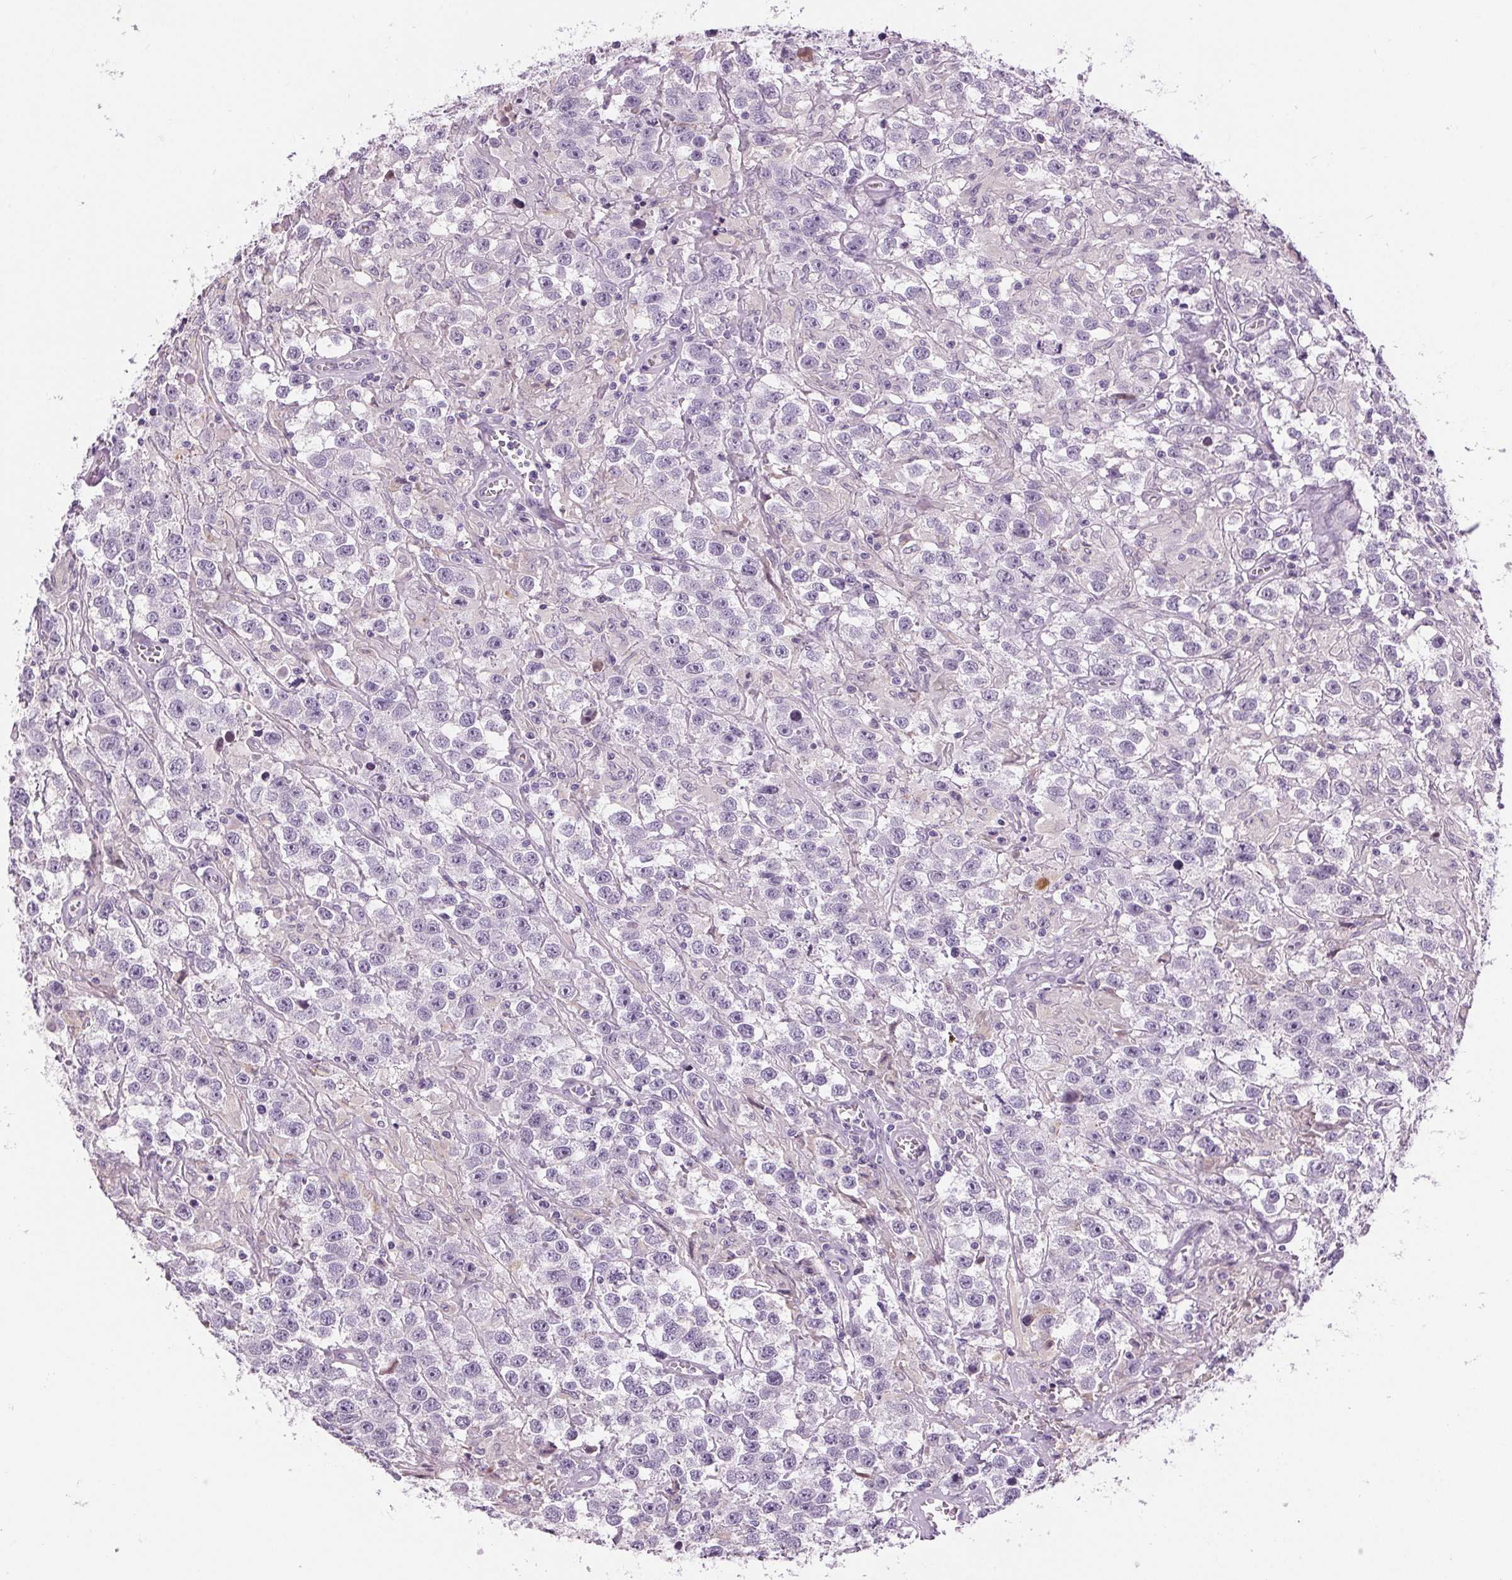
{"staining": {"intensity": "negative", "quantity": "none", "location": "none"}, "tissue": "testis cancer", "cell_type": "Tumor cells", "image_type": "cancer", "snomed": [{"axis": "morphology", "description": "Seminoma, NOS"}, {"axis": "topography", "description": "Testis"}], "caption": "Immunohistochemistry photomicrograph of testis seminoma stained for a protein (brown), which reveals no staining in tumor cells.", "gene": "MISP", "patient": {"sex": "male", "age": 43}}